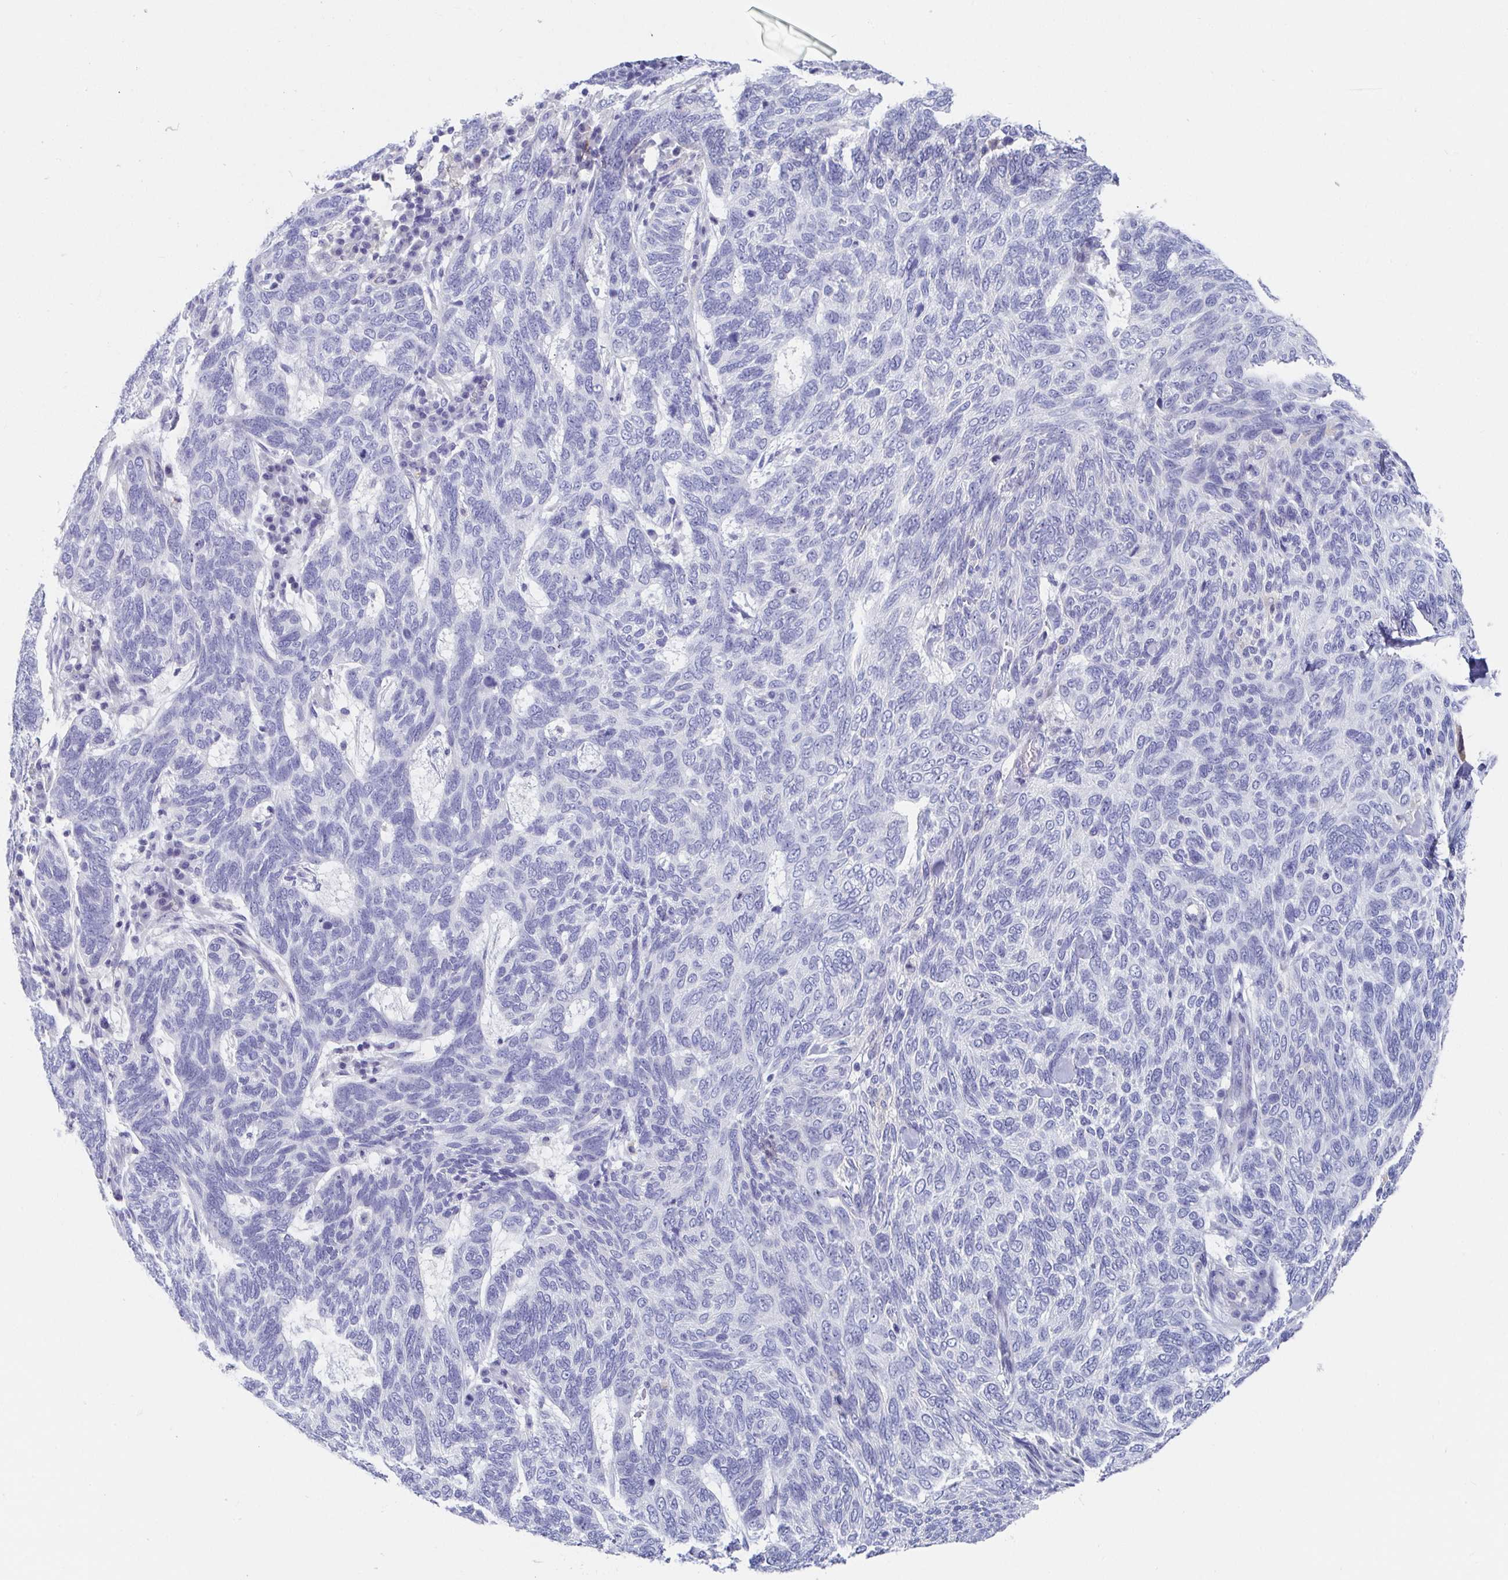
{"staining": {"intensity": "negative", "quantity": "none", "location": "none"}, "tissue": "skin cancer", "cell_type": "Tumor cells", "image_type": "cancer", "snomed": [{"axis": "morphology", "description": "Basal cell carcinoma"}, {"axis": "topography", "description": "Skin"}], "caption": "An image of human skin cancer (basal cell carcinoma) is negative for staining in tumor cells.", "gene": "ZFP82", "patient": {"sex": "female", "age": 65}}